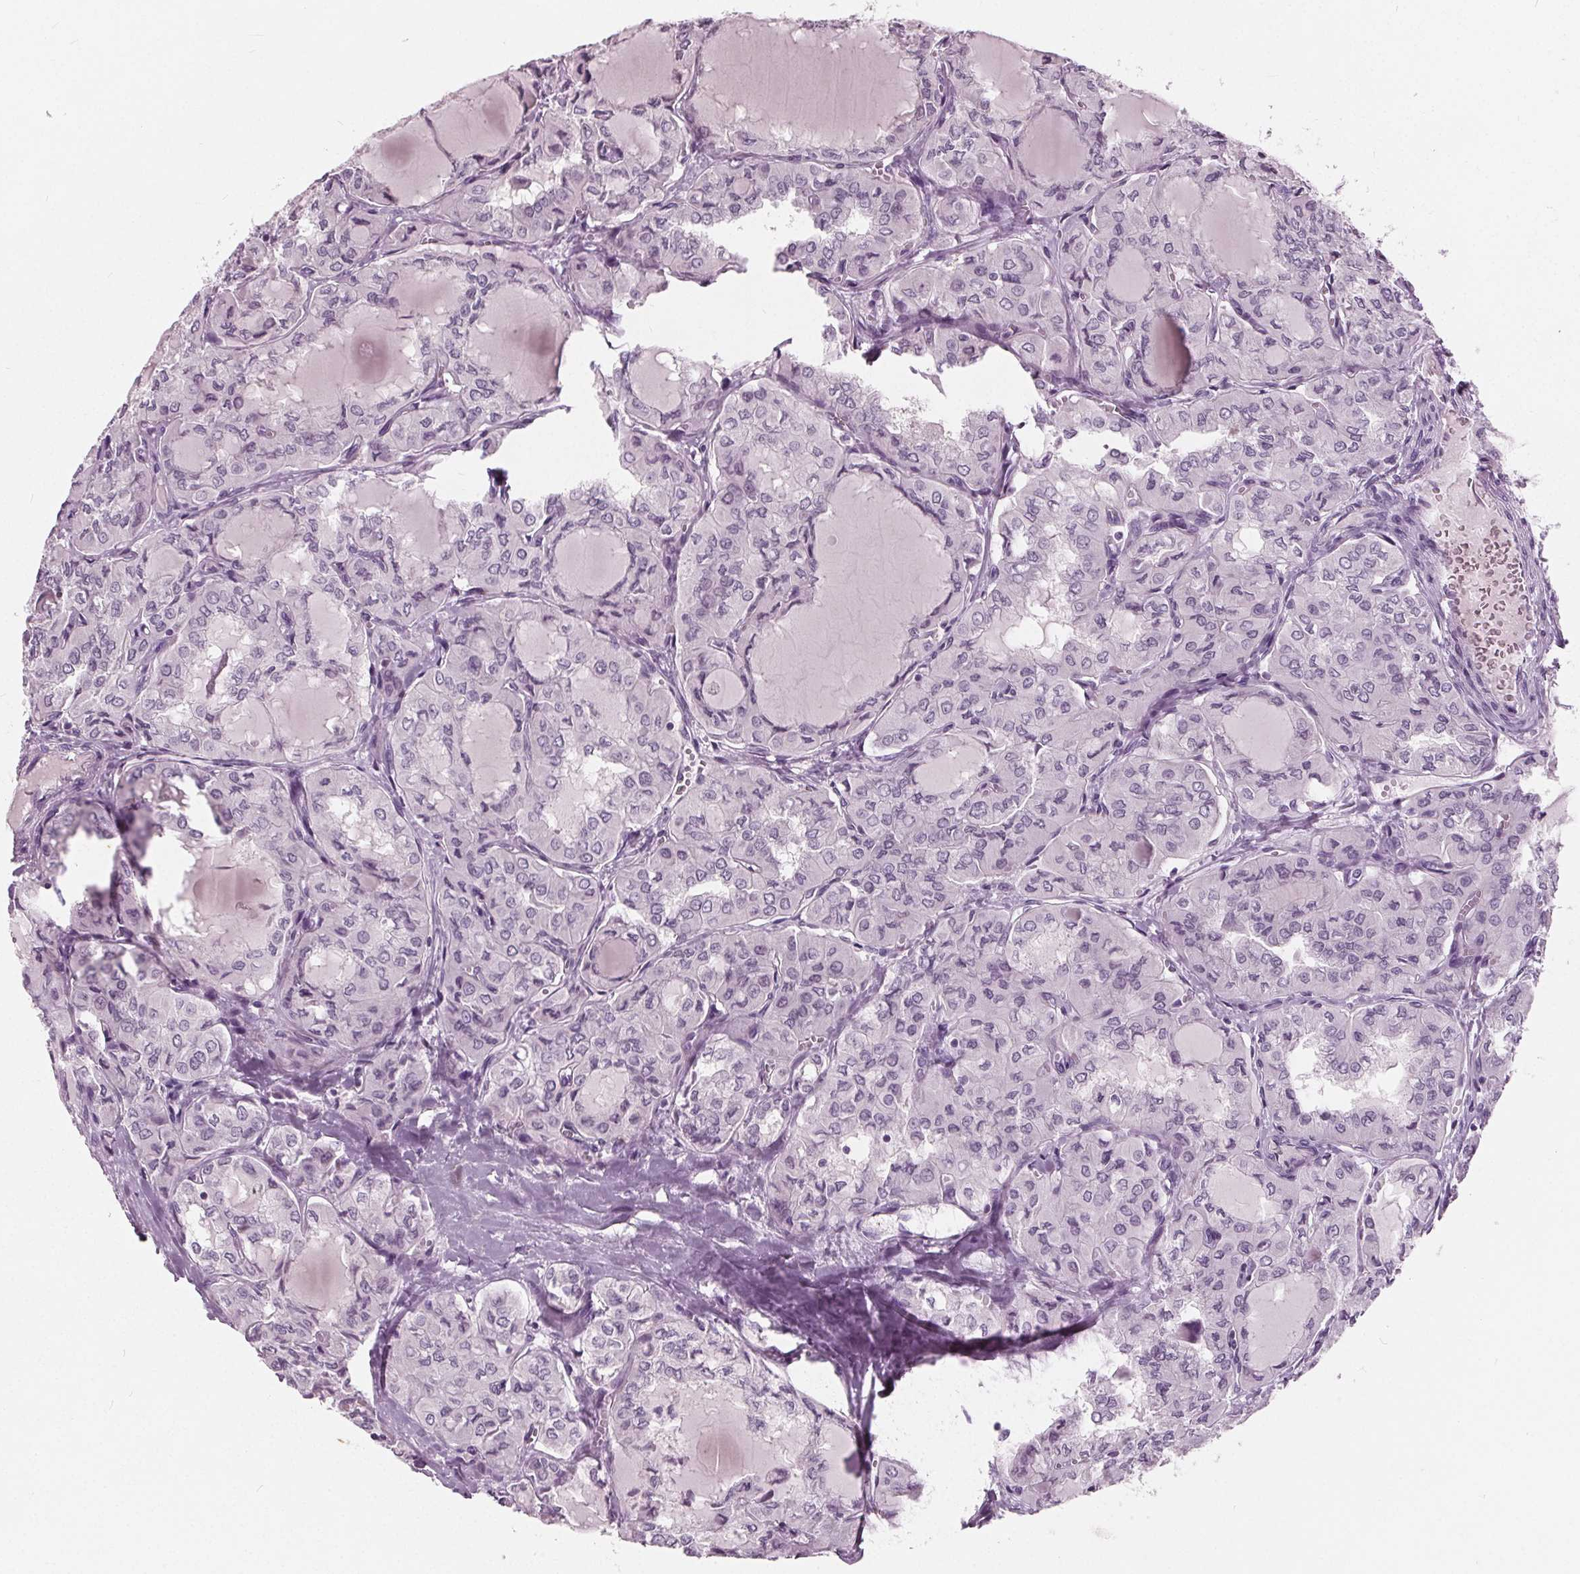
{"staining": {"intensity": "negative", "quantity": "none", "location": "none"}, "tissue": "thyroid cancer", "cell_type": "Tumor cells", "image_type": "cancer", "snomed": [{"axis": "morphology", "description": "Papillary adenocarcinoma, NOS"}, {"axis": "topography", "description": "Thyroid gland"}], "caption": "Protein analysis of thyroid cancer (papillary adenocarcinoma) exhibits no significant staining in tumor cells. The staining was performed using DAB to visualize the protein expression in brown, while the nuclei were stained in blue with hematoxylin (Magnification: 20x).", "gene": "TKFC", "patient": {"sex": "male", "age": 20}}